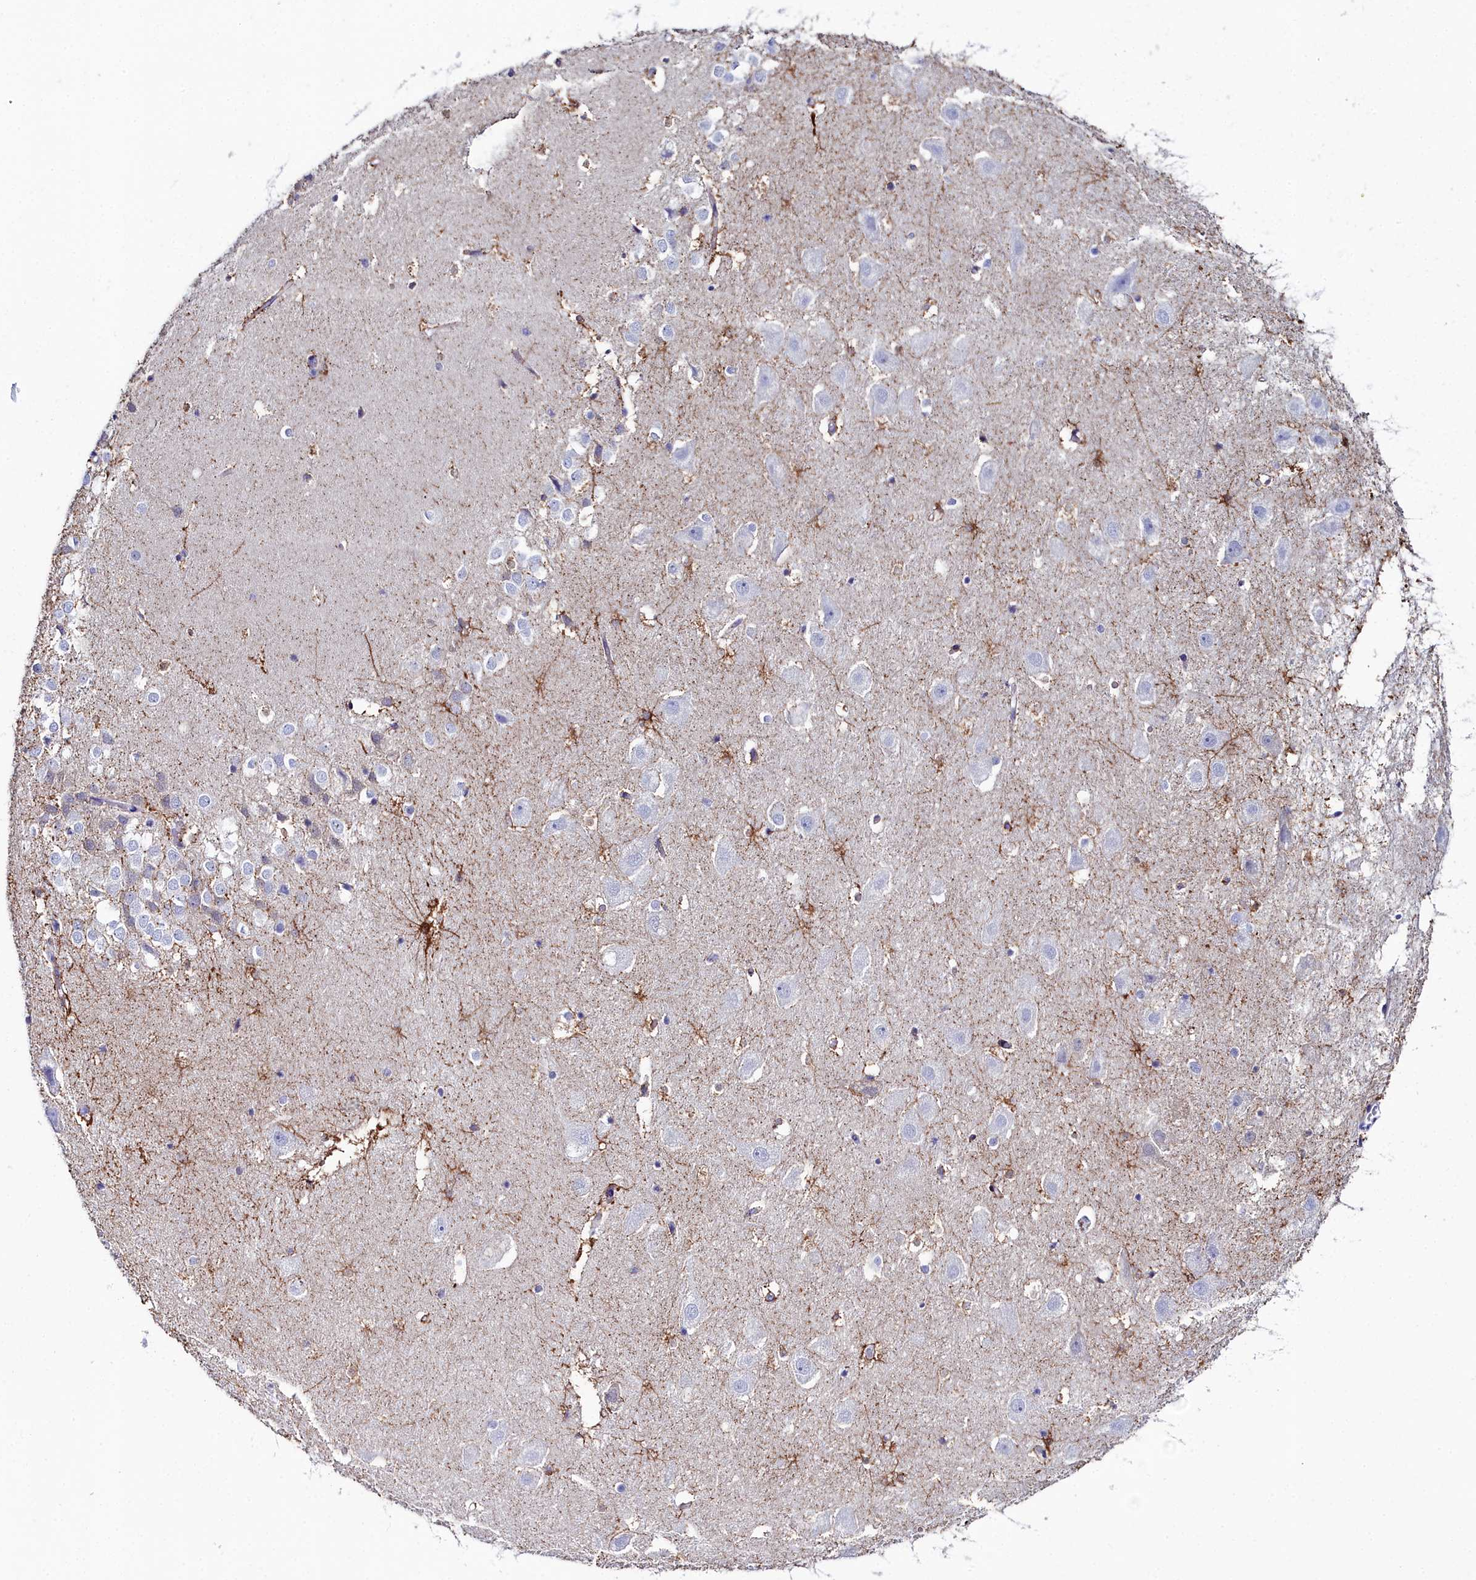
{"staining": {"intensity": "strong", "quantity": "<25%", "location": "cytoplasmic/membranous"}, "tissue": "hippocampus", "cell_type": "Glial cells", "image_type": "normal", "snomed": [{"axis": "morphology", "description": "Normal tissue, NOS"}, {"axis": "topography", "description": "Hippocampus"}], "caption": "Immunohistochemical staining of normal hippocampus demonstrates medium levels of strong cytoplasmic/membranous staining in approximately <25% of glial cells.", "gene": "SLC49A3", "patient": {"sex": "female", "age": 52}}